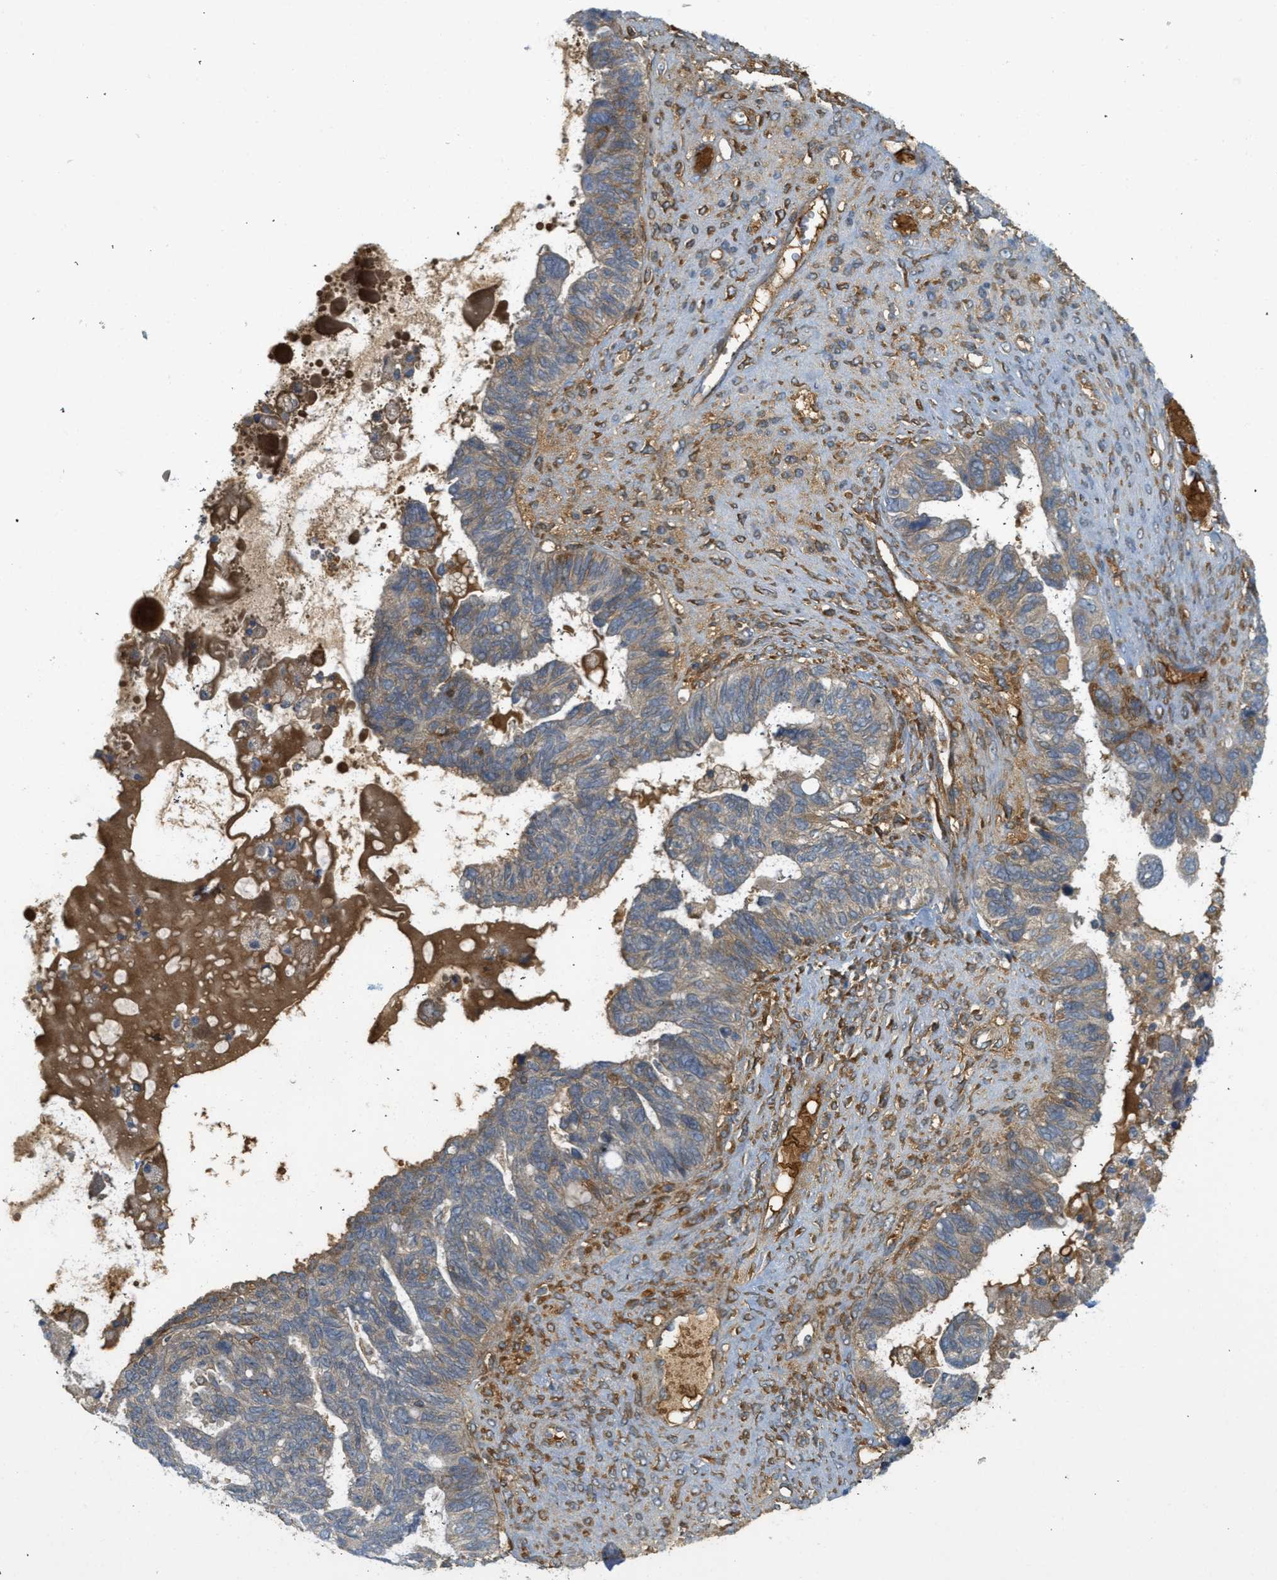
{"staining": {"intensity": "weak", "quantity": ">75%", "location": "cytoplasmic/membranous"}, "tissue": "ovarian cancer", "cell_type": "Tumor cells", "image_type": "cancer", "snomed": [{"axis": "morphology", "description": "Cystadenocarcinoma, serous, NOS"}, {"axis": "topography", "description": "Ovary"}], "caption": "This is a photomicrograph of IHC staining of ovarian cancer (serous cystadenocarcinoma), which shows weak expression in the cytoplasmic/membranous of tumor cells.", "gene": "PROC", "patient": {"sex": "female", "age": 79}}